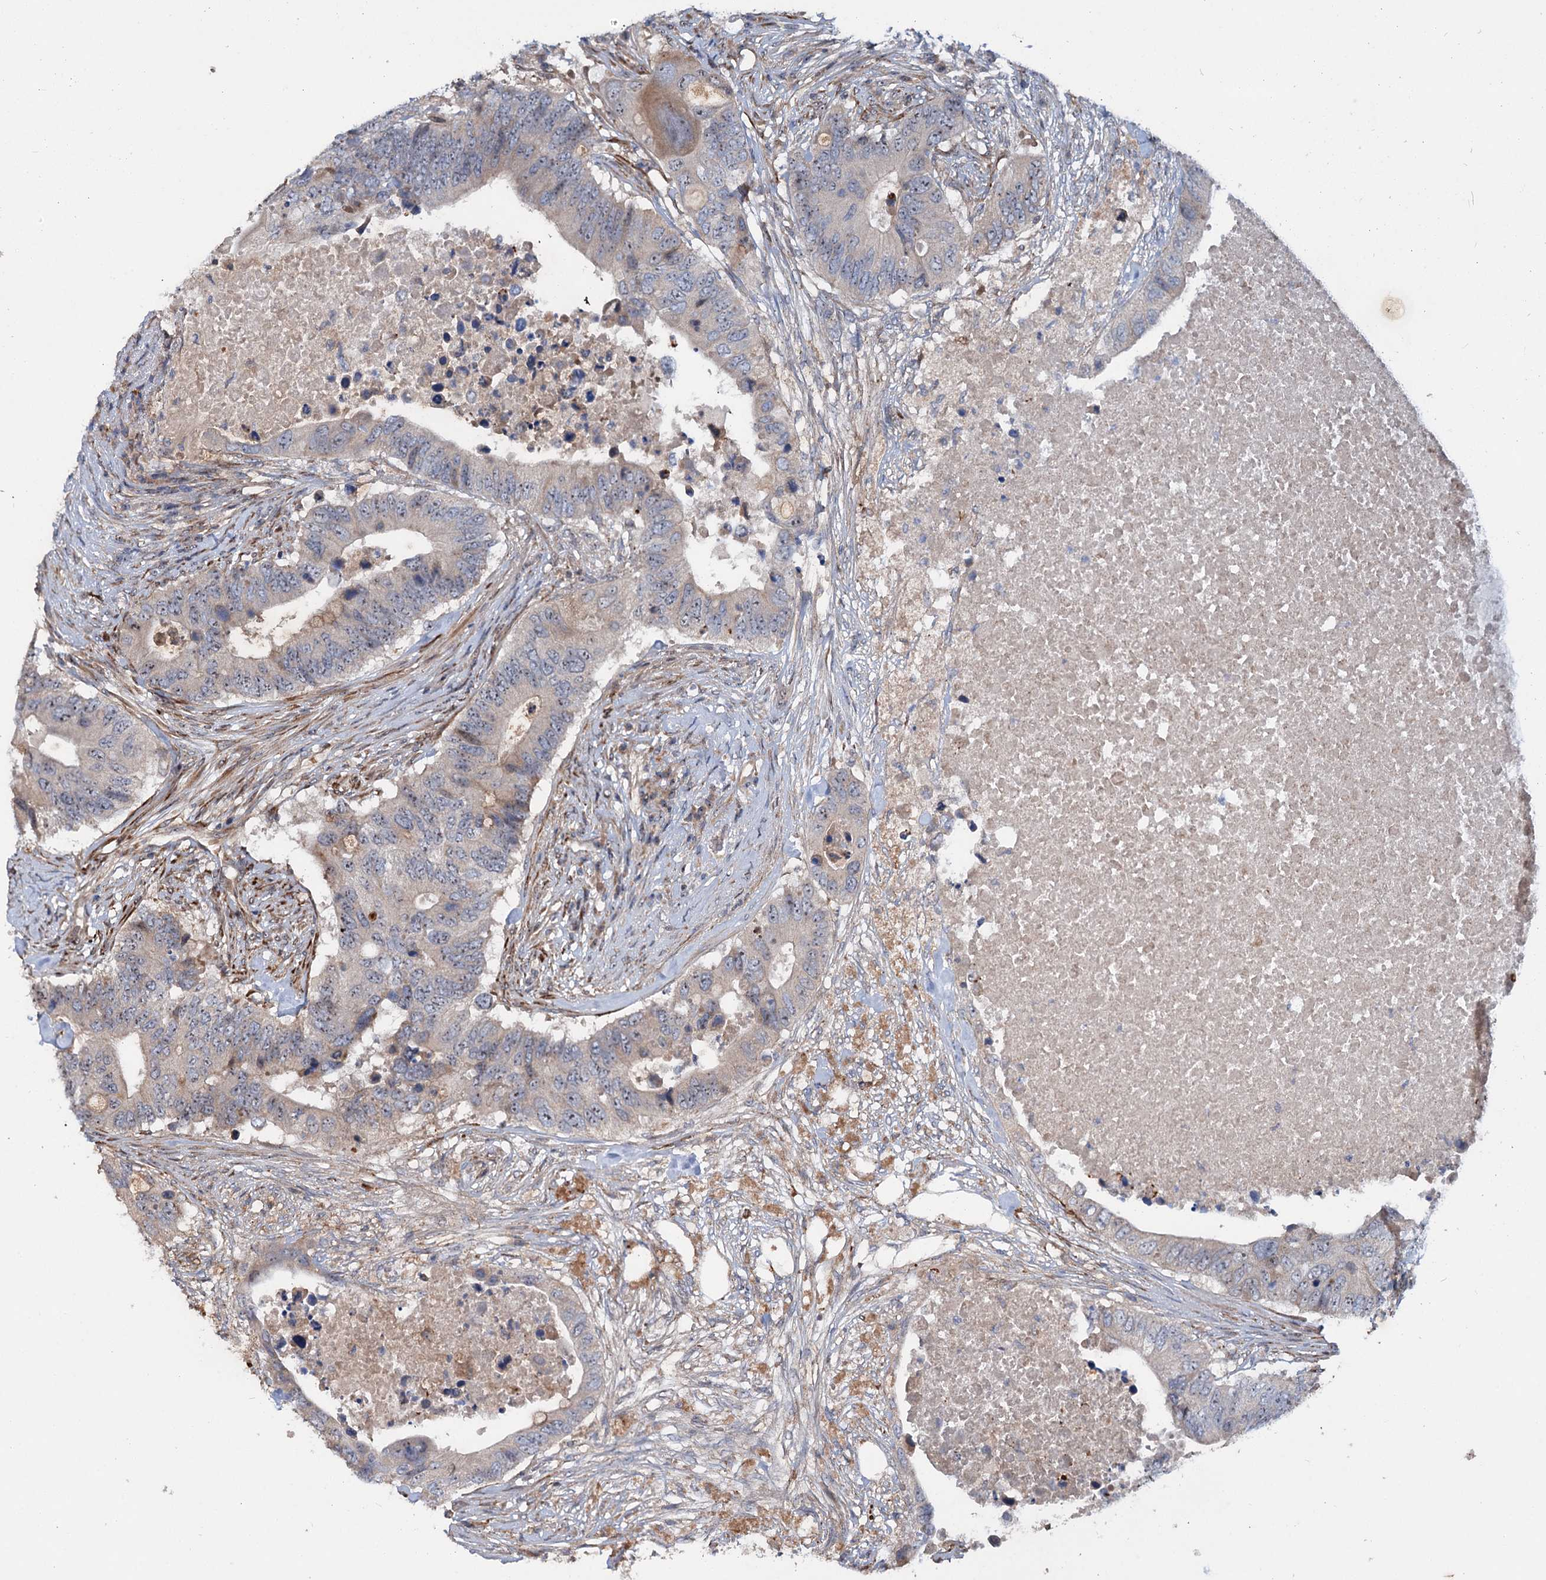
{"staining": {"intensity": "weak", "quantity": "<25%", "location": "cytoplasmic/membranous"}, "tissue": "colorectal cancer", "cell_type": "Tumor cells", "image_type": "cancer", "snomed": [{"axis": "morphology", "description": "Adenocarcinoma, NOS"}, {"axis": "topography", "description": "Colon"}], "caption": "An IHC micrograph of colorectal cancer (adenocarcinoma) is shown. There is no staining in tumor cells of colorectal cancer (adenocarcinoma). (Immunohistochemistry (ihc), brightfield microscopy, high magnification).", "gene": "PTDSS2", "patient": {"sex": "male", "age": 71}}